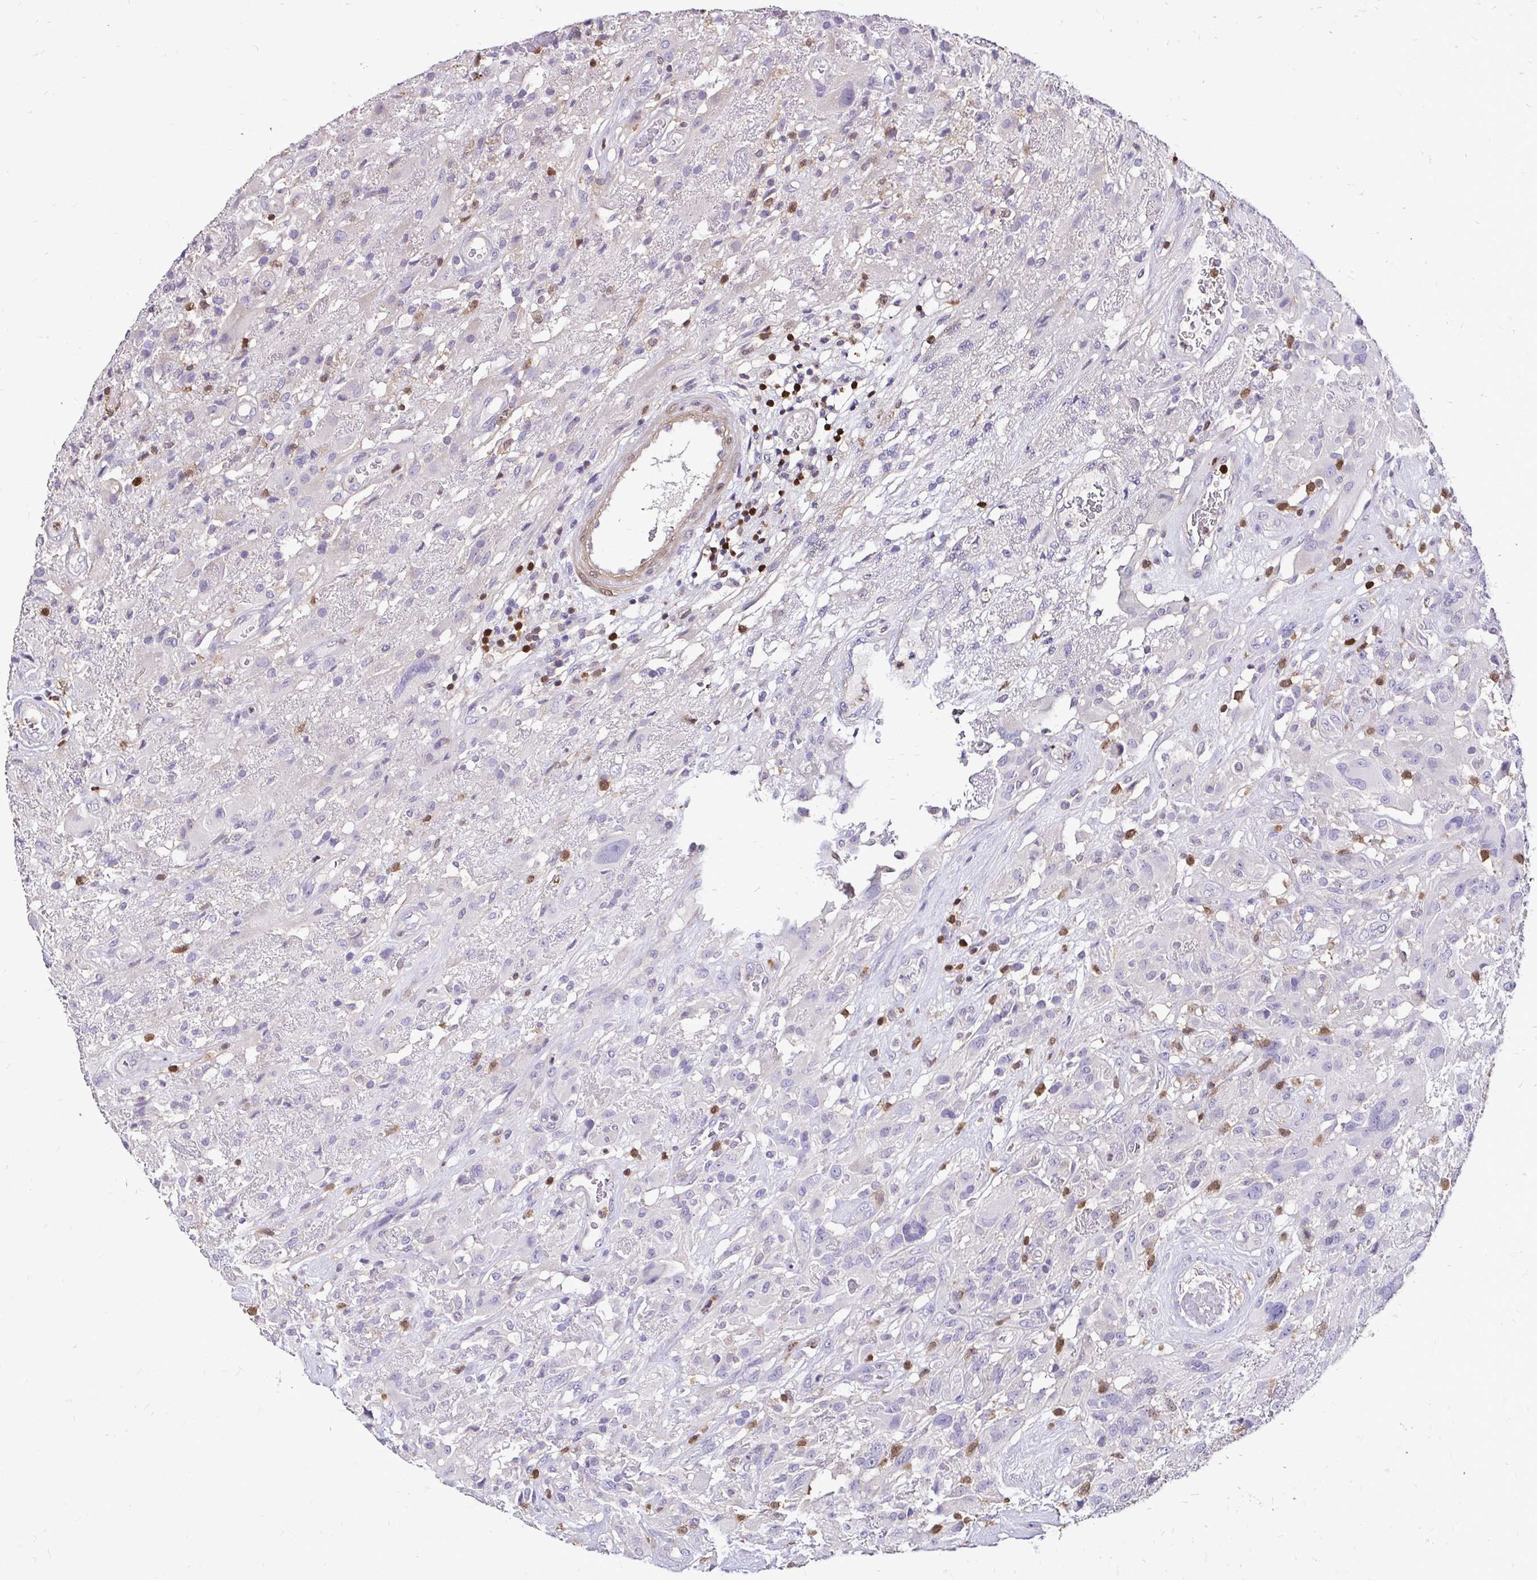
{"staining": {"intensity": "negative", "quantity": "none", "location": "none"}, "tissue": "glioma", "cell_type": "Tumor cells", "image_type": "cancer", "snomed": [{"axis": "morphology", "description": "Glioma, malignant, High grade"}, {"axis": "topography", "description": "Brain"}], "caption": "IHC image of neoplastic tissue: human glioma stained with DAB (3,3'-diaminobenzidine) demonstrates no significant protein positivity in tumor cells. The staining was performed using DAB to visualize the protein expression in brown, while the nuclei were stained in blue with hematoxylin (Magnification: 20x).", "gene": "ZFP1", "patient": {"sex": "male", "age": 46}}